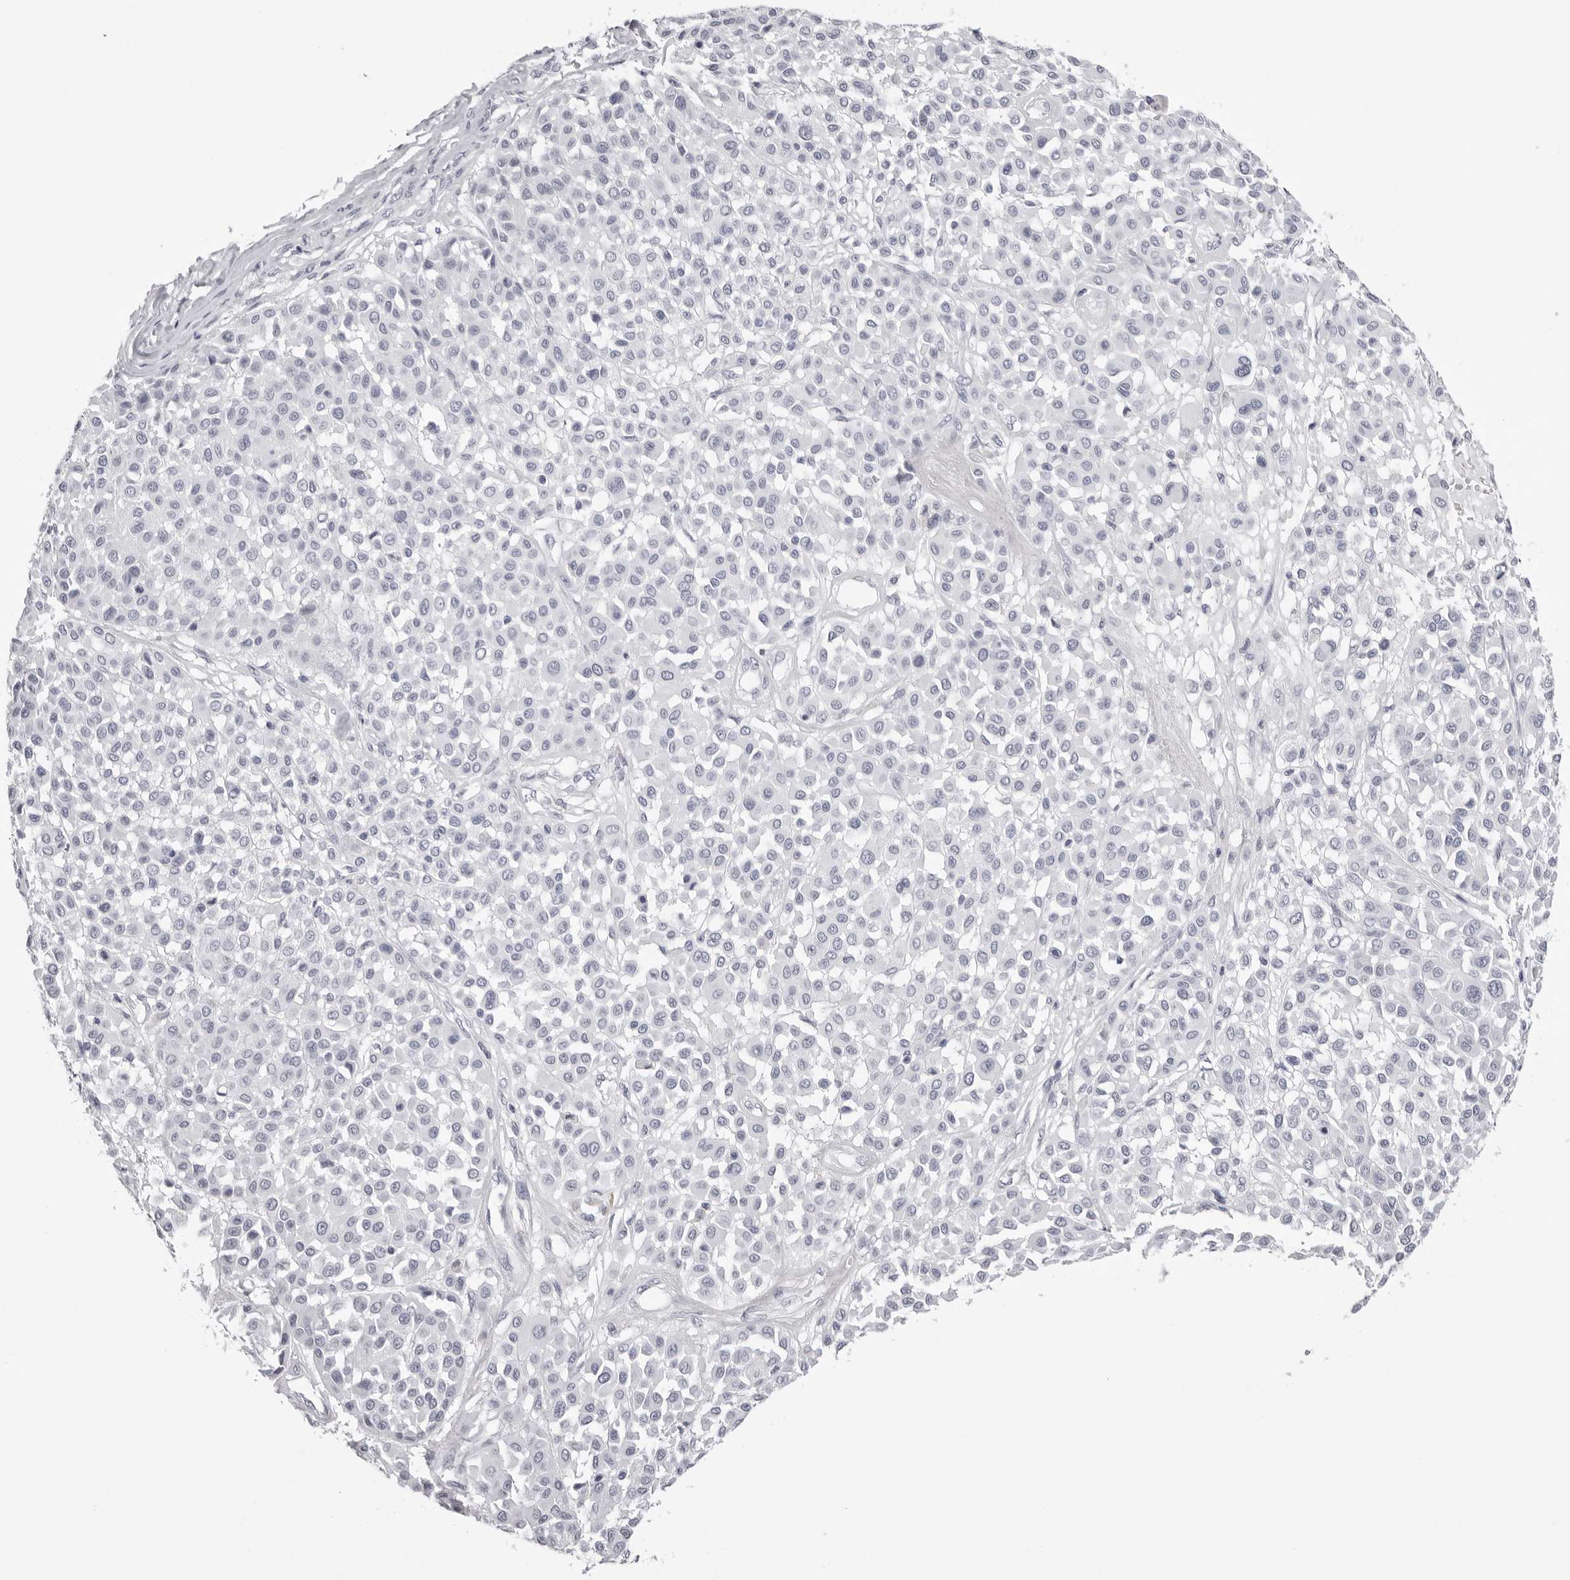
{"staining": {"intensity": "negative", "quantity": "none", "location": "none"}, "tissue": "melanoma", "cell_type": "Tumor cells", "image_type": "cancer", "snomed": [{"axis": "morphology", "description": "Malignant melanoma, Metastatic site"}, {"axis": "topography", "description": "Soft tissue"}], "caption": "A histopathology image of human melanoma is negative for staining in tumor cells. The staining was performed using DAB (3,3'-diaminobenzidine) to visualize the protein expression in brown, while the nuclei were stained in blue with hematoxylin (Magnification: 20x).", "gene": "RHO", "patient": {"sex": "male", "age": 41}}